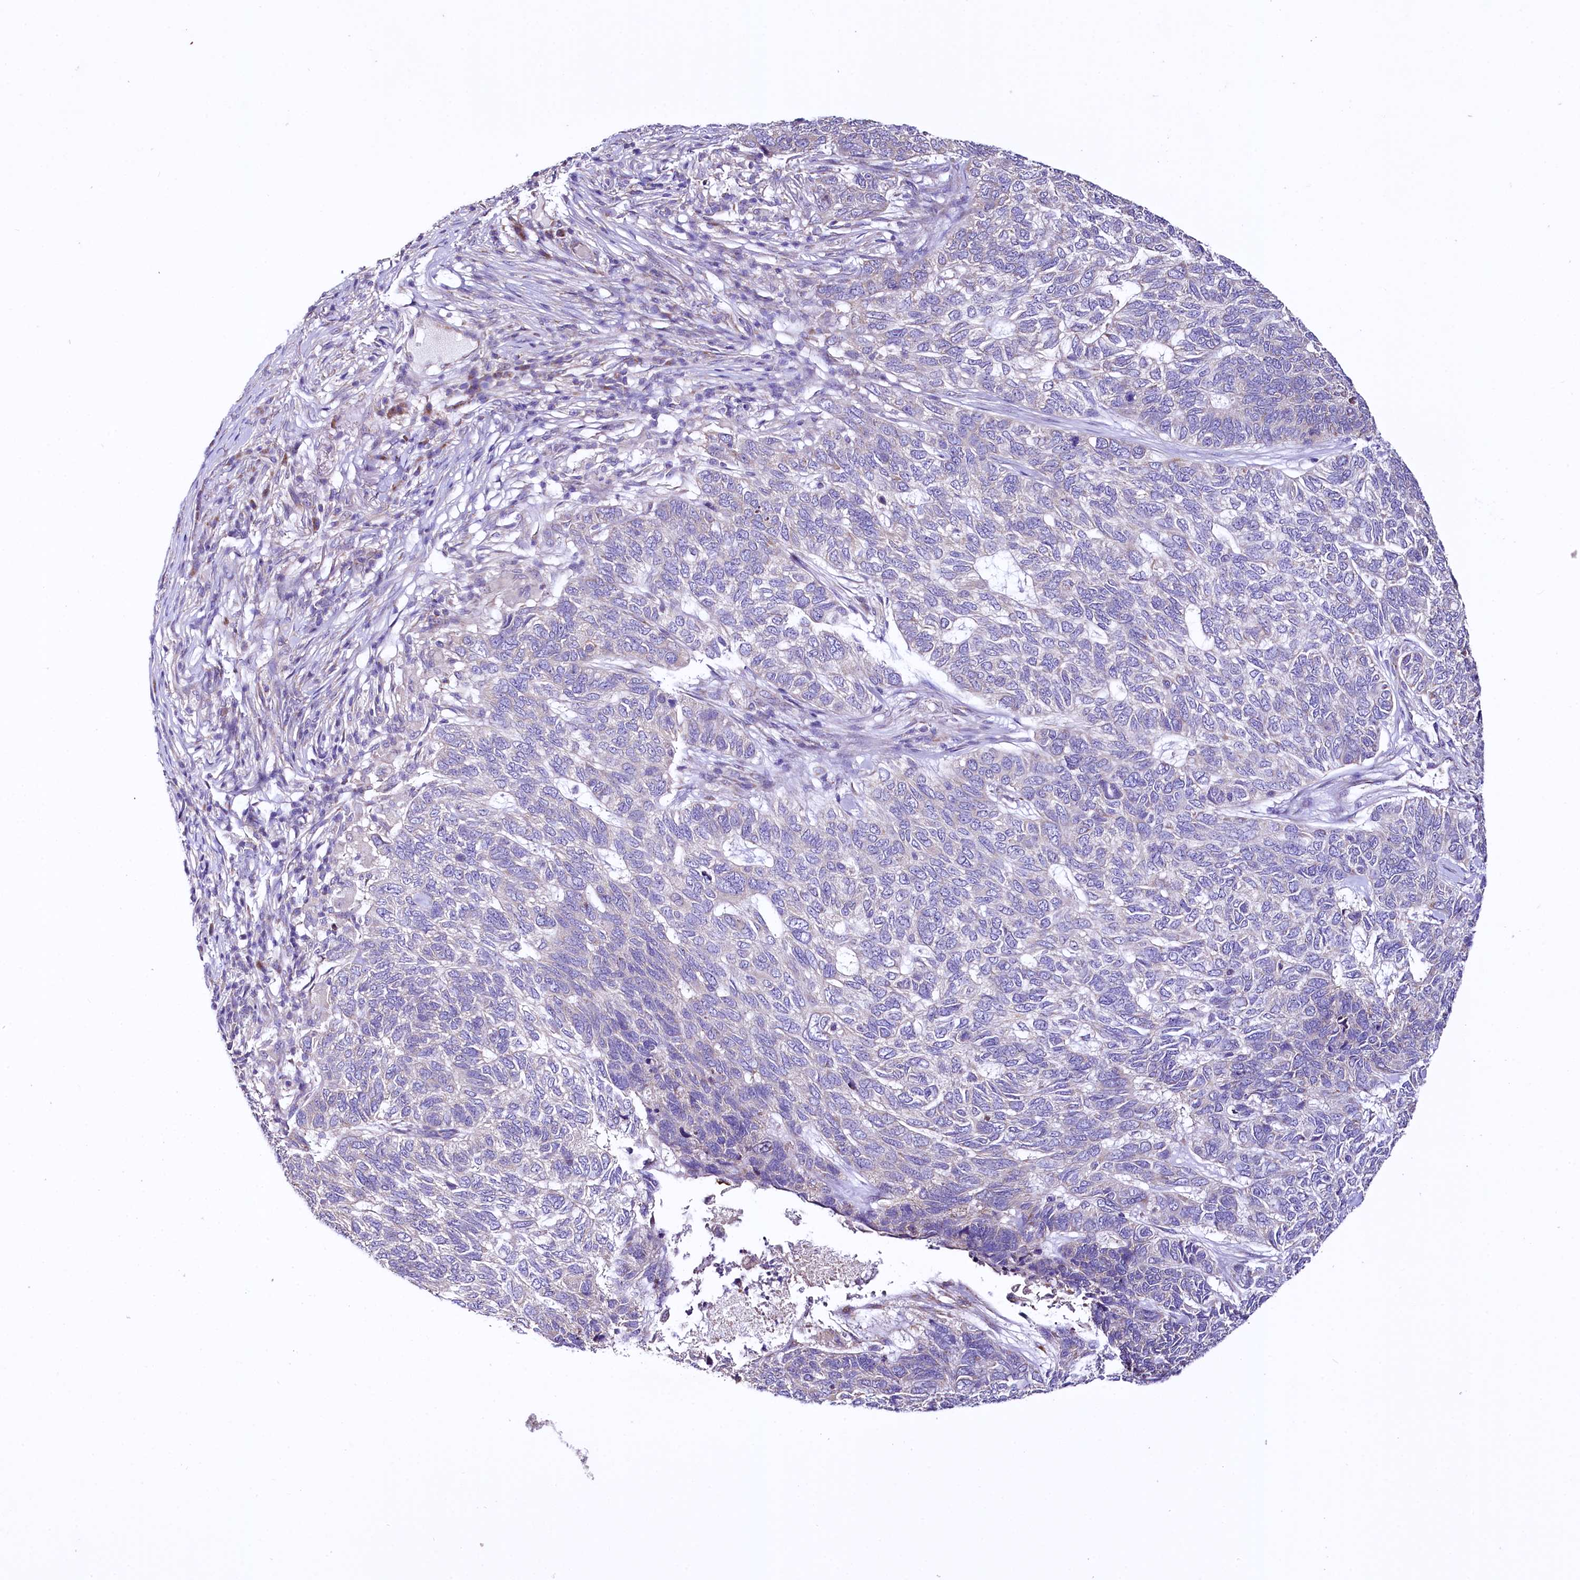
{"staining": {"intensity": "negative", "quantity": "none", "location": "none"}, "tissue": "skin cancer", "cell_type": "Tumor cells", "image_type": "cancer", "snomed": [{"axis": "morphology", "description": "Basal cell carcinoma"}, {"axis": "topography", "description": "Skin"}], "caption": "IHC photomicrograph of neoplastic tissue: skin cancer (basal cell carcinoma) stained with DAB (3,3'-diaminobenzidine) reveals no significant protein positivity in tumor cells.", "gene": "CEP295", "patient": {"sex": "female", "age": 65}}